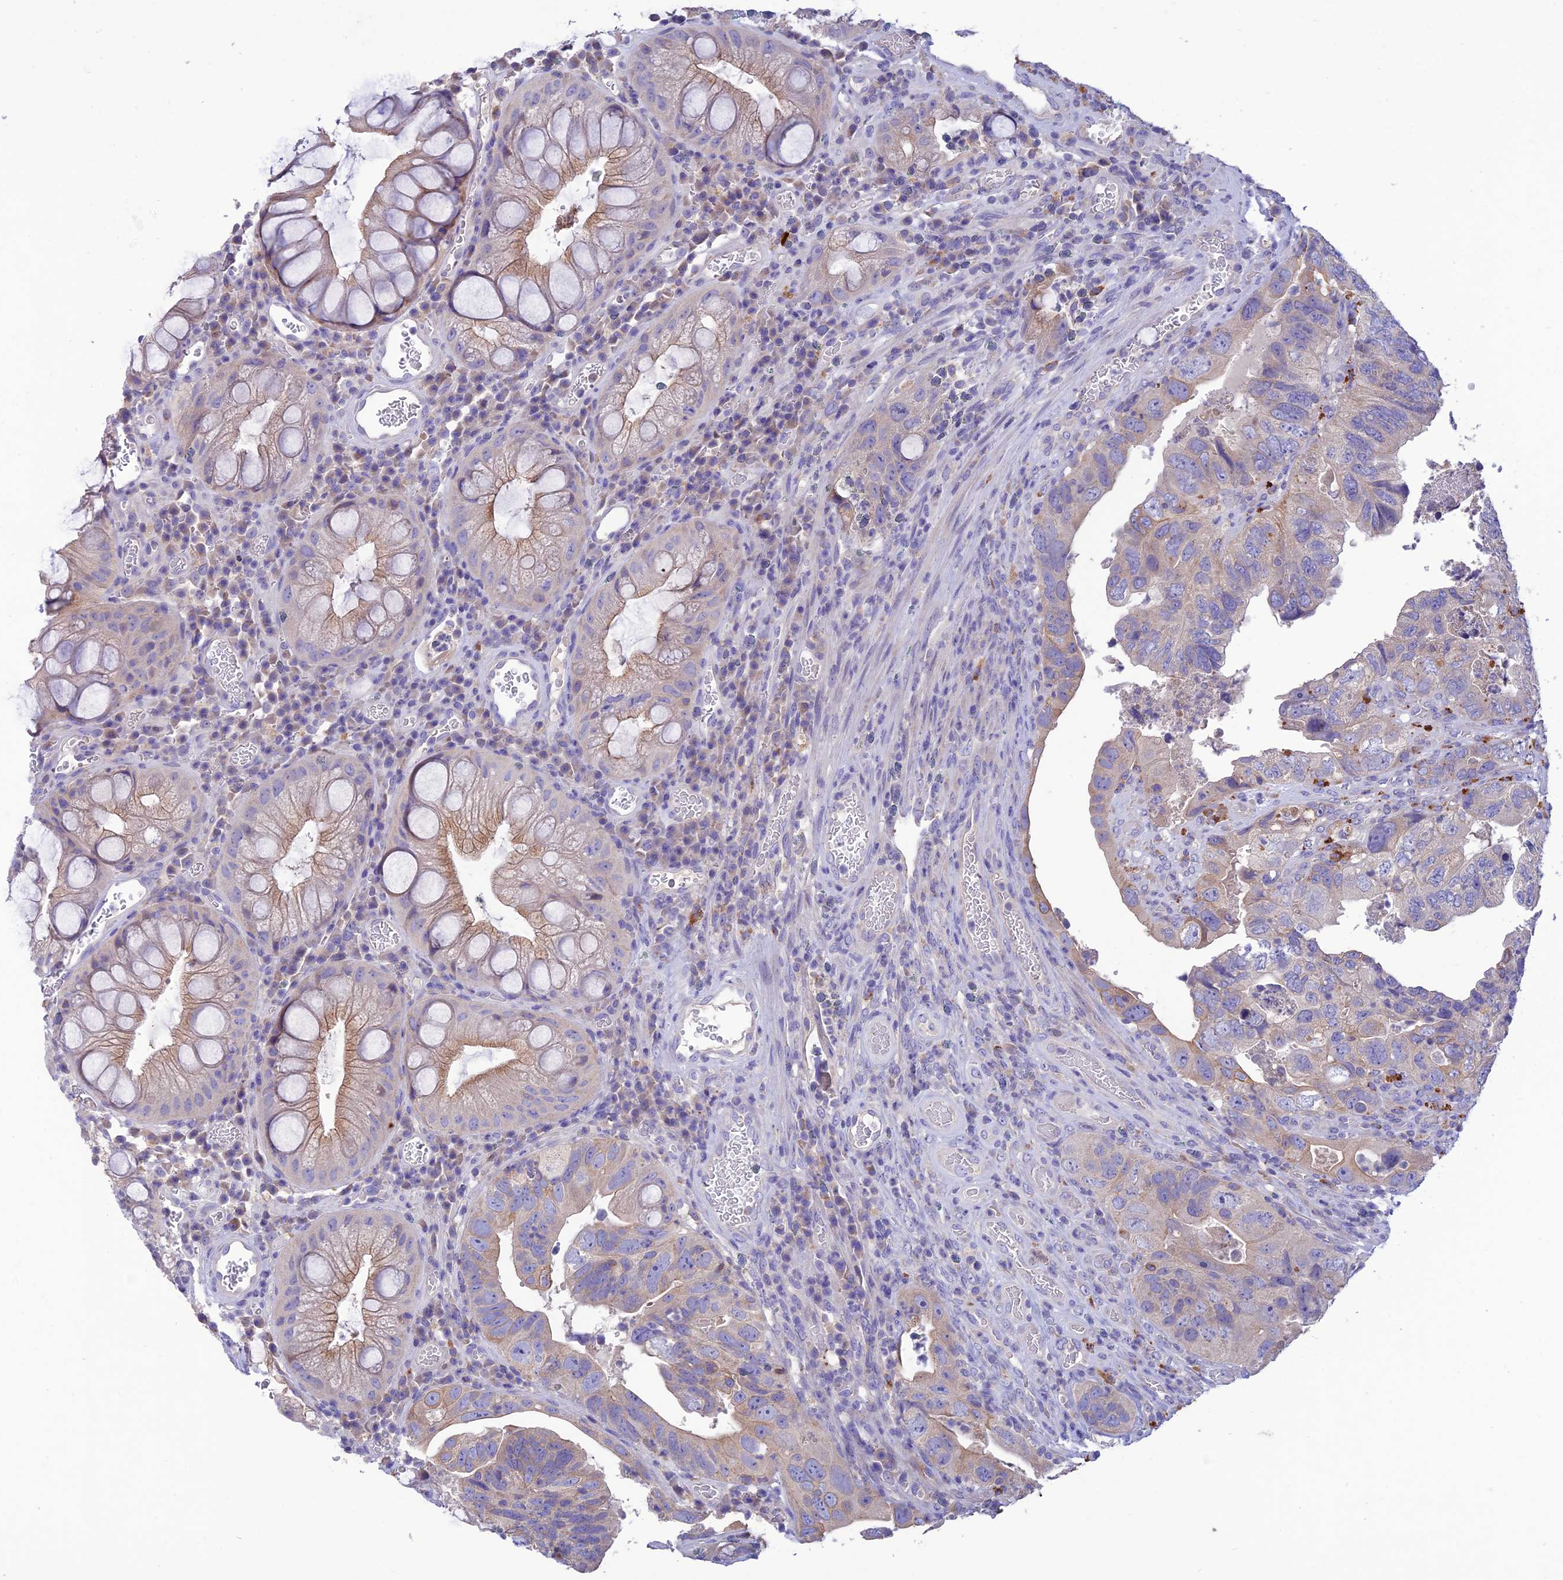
{"staining": {"intensity": "weak", "quantity": "25%-75%", "location": "cytoplasmic/membranous"}, "tissue": "colorectal cancer", "cell_type": "Tumor cells", "image_type": "cancer", "snomed": [{"axis": "morphology", "description": "Adenocarcinoma, NOS"}, {"axis": "topography", "description": "Rectum"}], "caption": "Immunohistochemistry (IHC) histopathology image of neoplastic tissue: colorectal adenocarcinoma stained using immunohistochemistry (IHC) demonstrates low levels of weak protein expression localized specifically in the cytoplasmic/membranous of tumor cells, appearing as a cytoplasmic/membranous brown color.", "gene": "SFT2D2", "patient": {"sex": "male", "age": 63}}